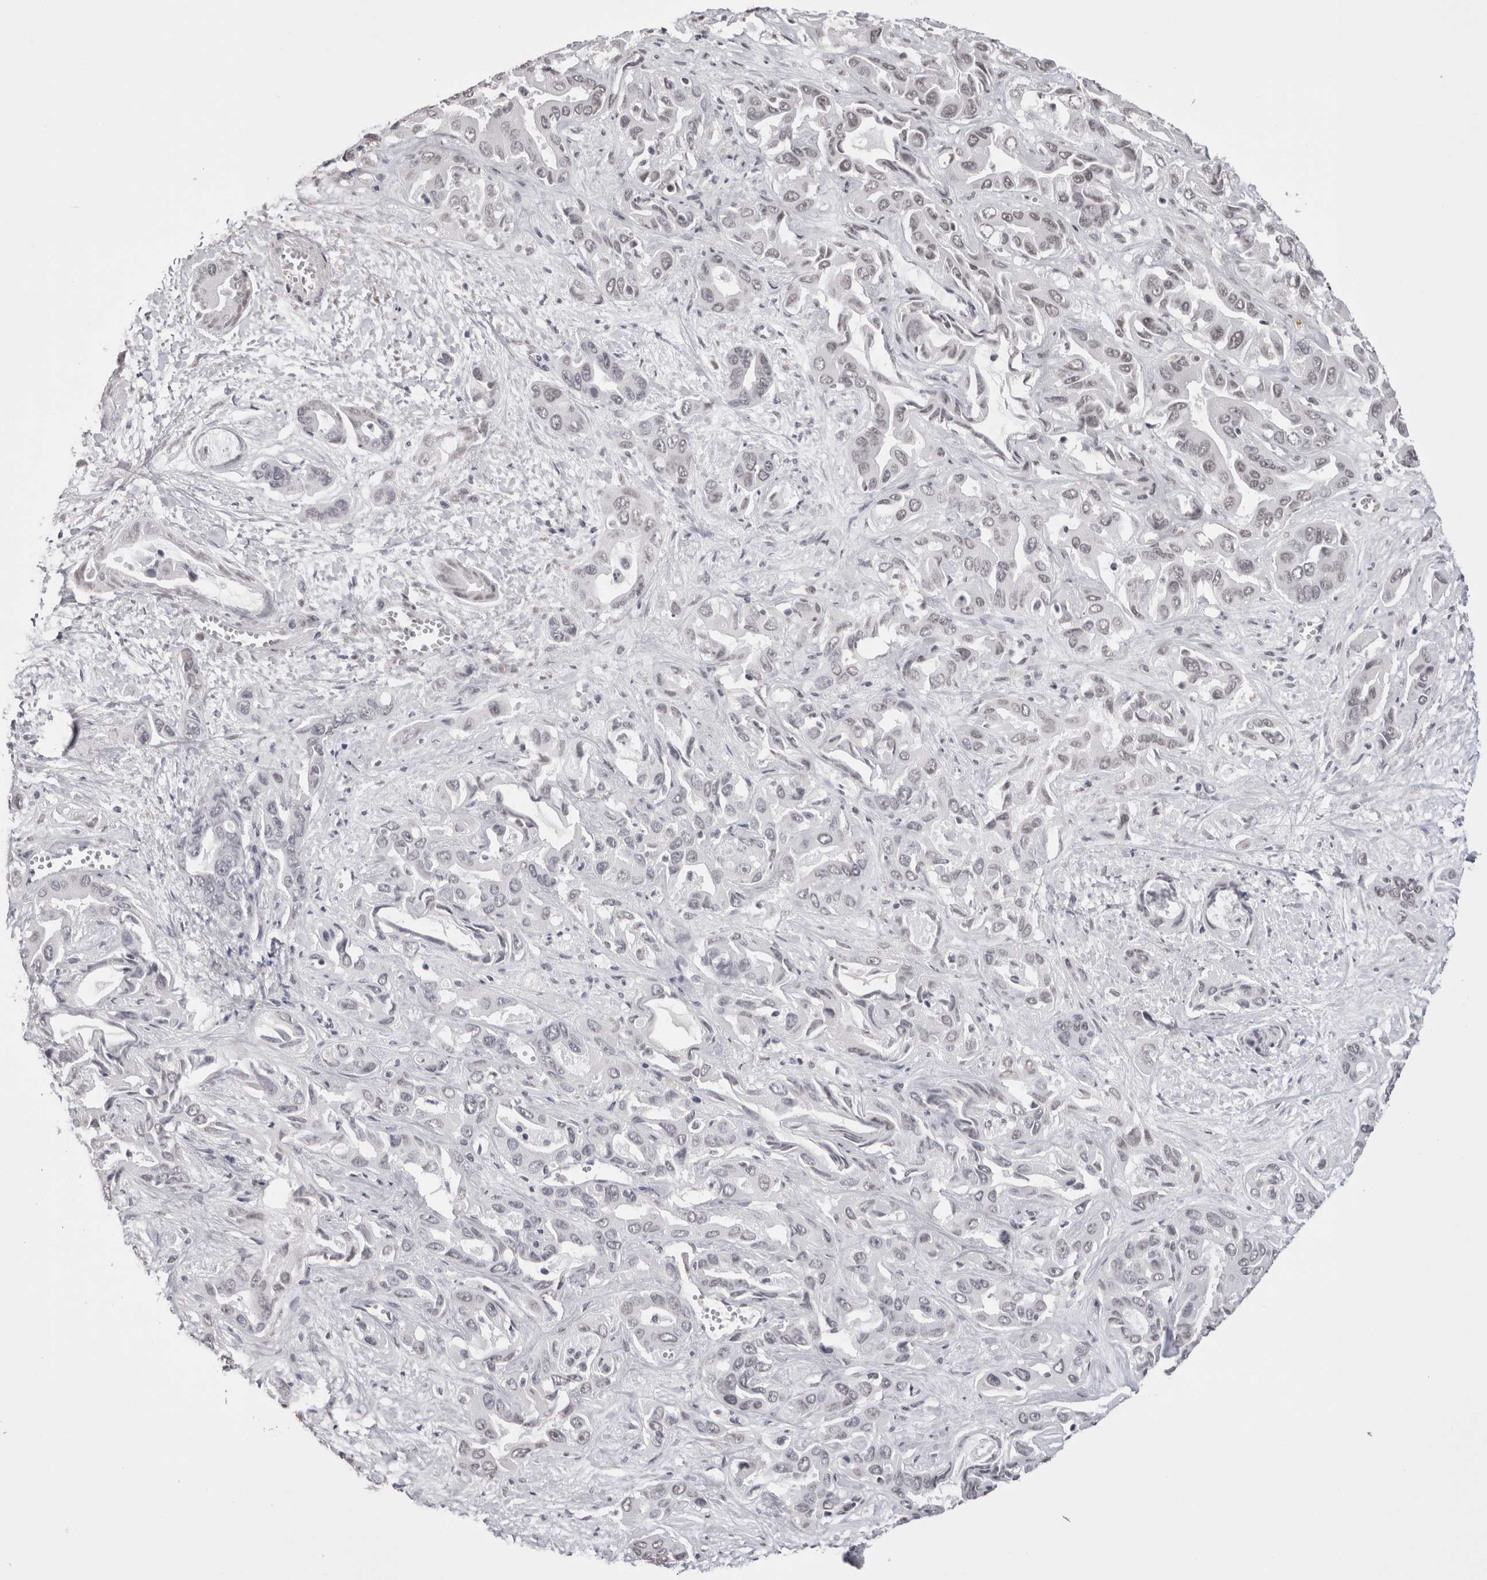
{"staining": {"intensity": "weak", "quantity": "<25%", "location": "nuclear"}, "tissue": "liver cancer", "cell_type": "Tumor cells", "image_type": "cancer", "snomed": [{"axis": "morphology", "description": "Cholangiocarcinoma"}, {"axis": "topography", "description": "Liver"}], "caption": "Histopathology image shows no significant protein expression in tumor cells of liver cancer.", "gene": "SMC1A", "patient": {"sex": "female", "age": 52}}